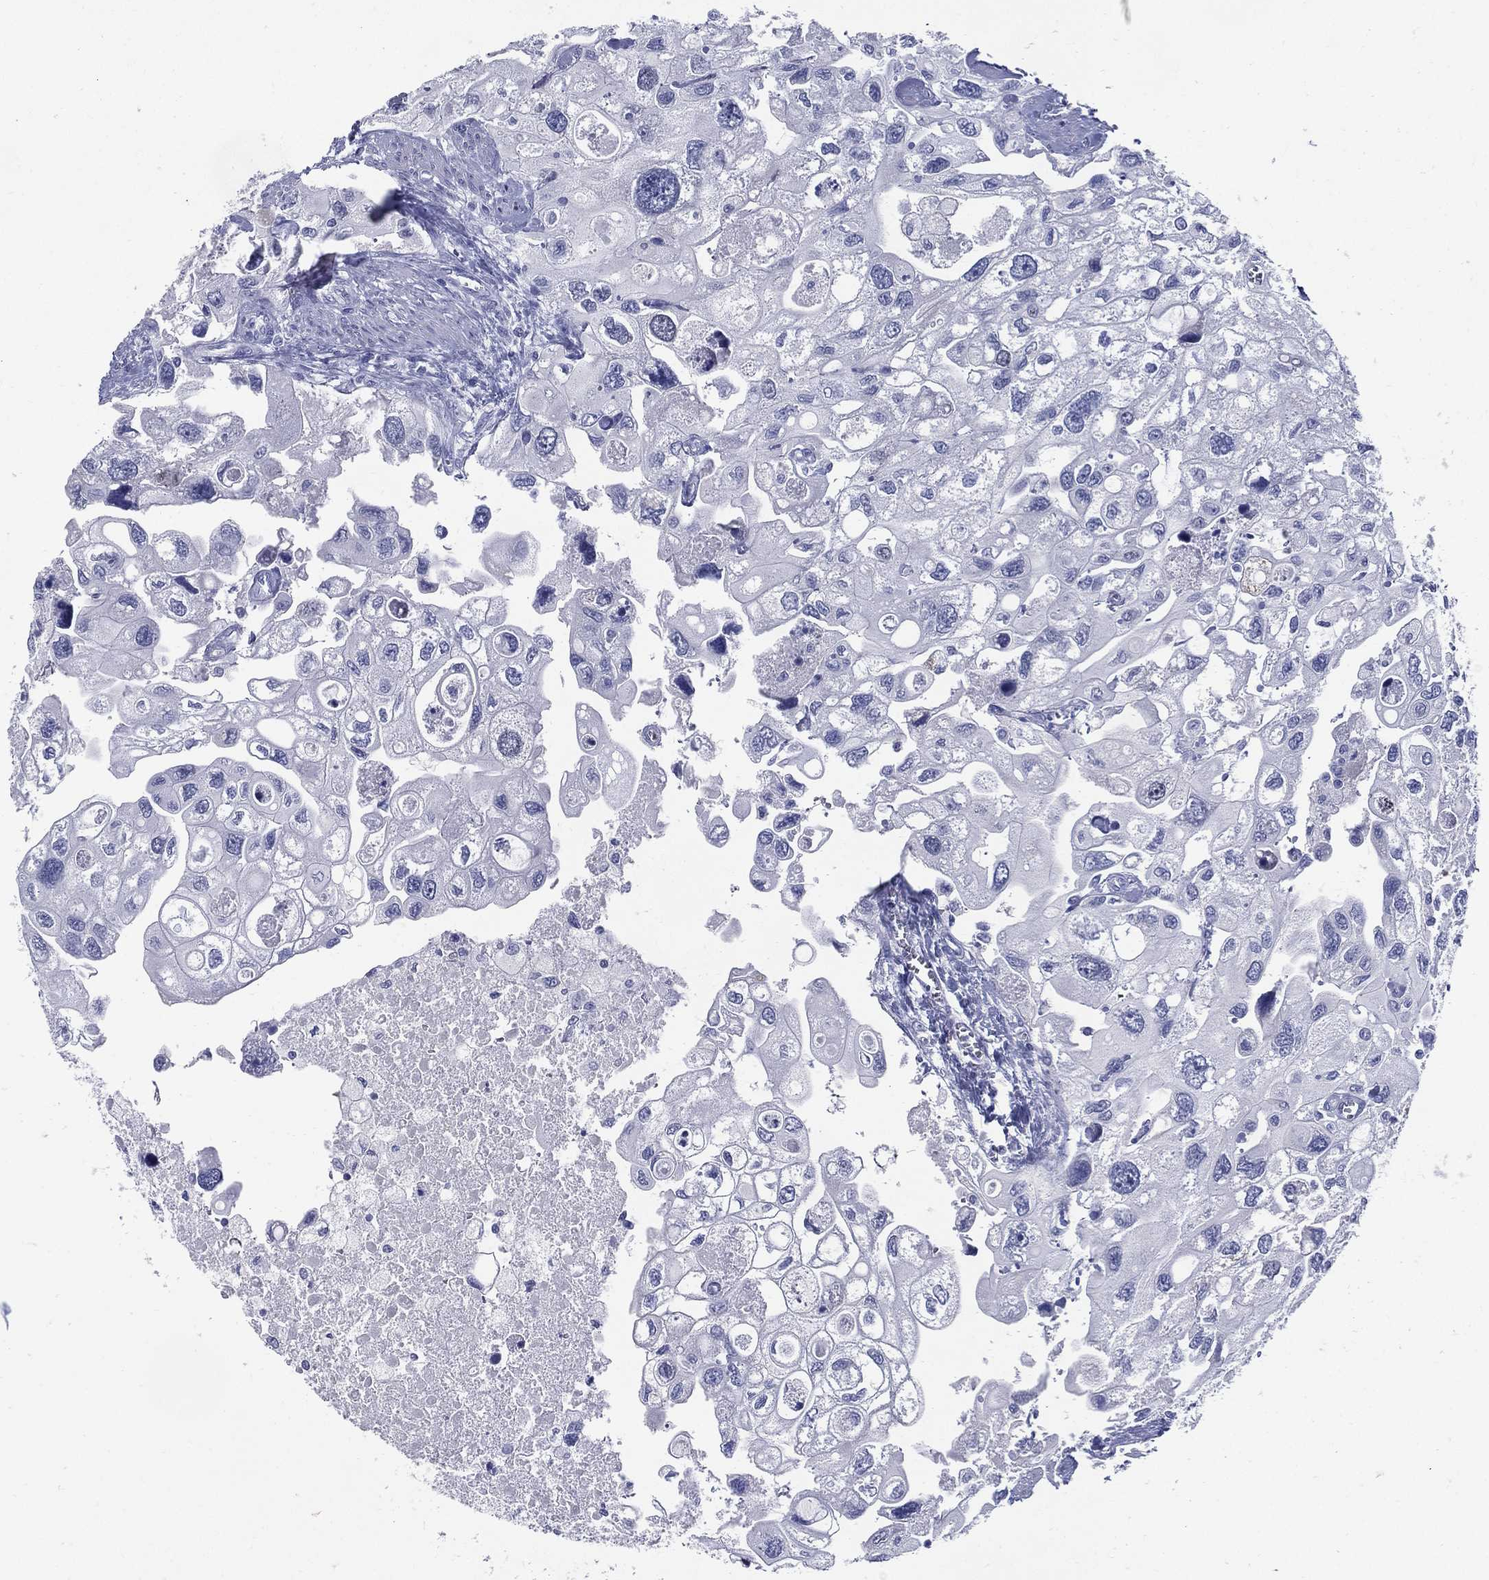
{"staining": {"intensity": "negative", "quantity": "none", "location": "none"}, "tissue": "urothelial cancer", "cell_type": "Tumor cells", "image_type": "cancer", "snomed": [{"axis": "morphology", "description": "Urothelial carcinoma, High grade"}, {"axis": "topography", "description": "Urinary bladder"}], "caption": "A histopathology image of urothelial cancer stained for a protein displays no brown staining in tumor cells.", "gene": "KIF2C", "patient": {"sex": "male", "age": 59}}